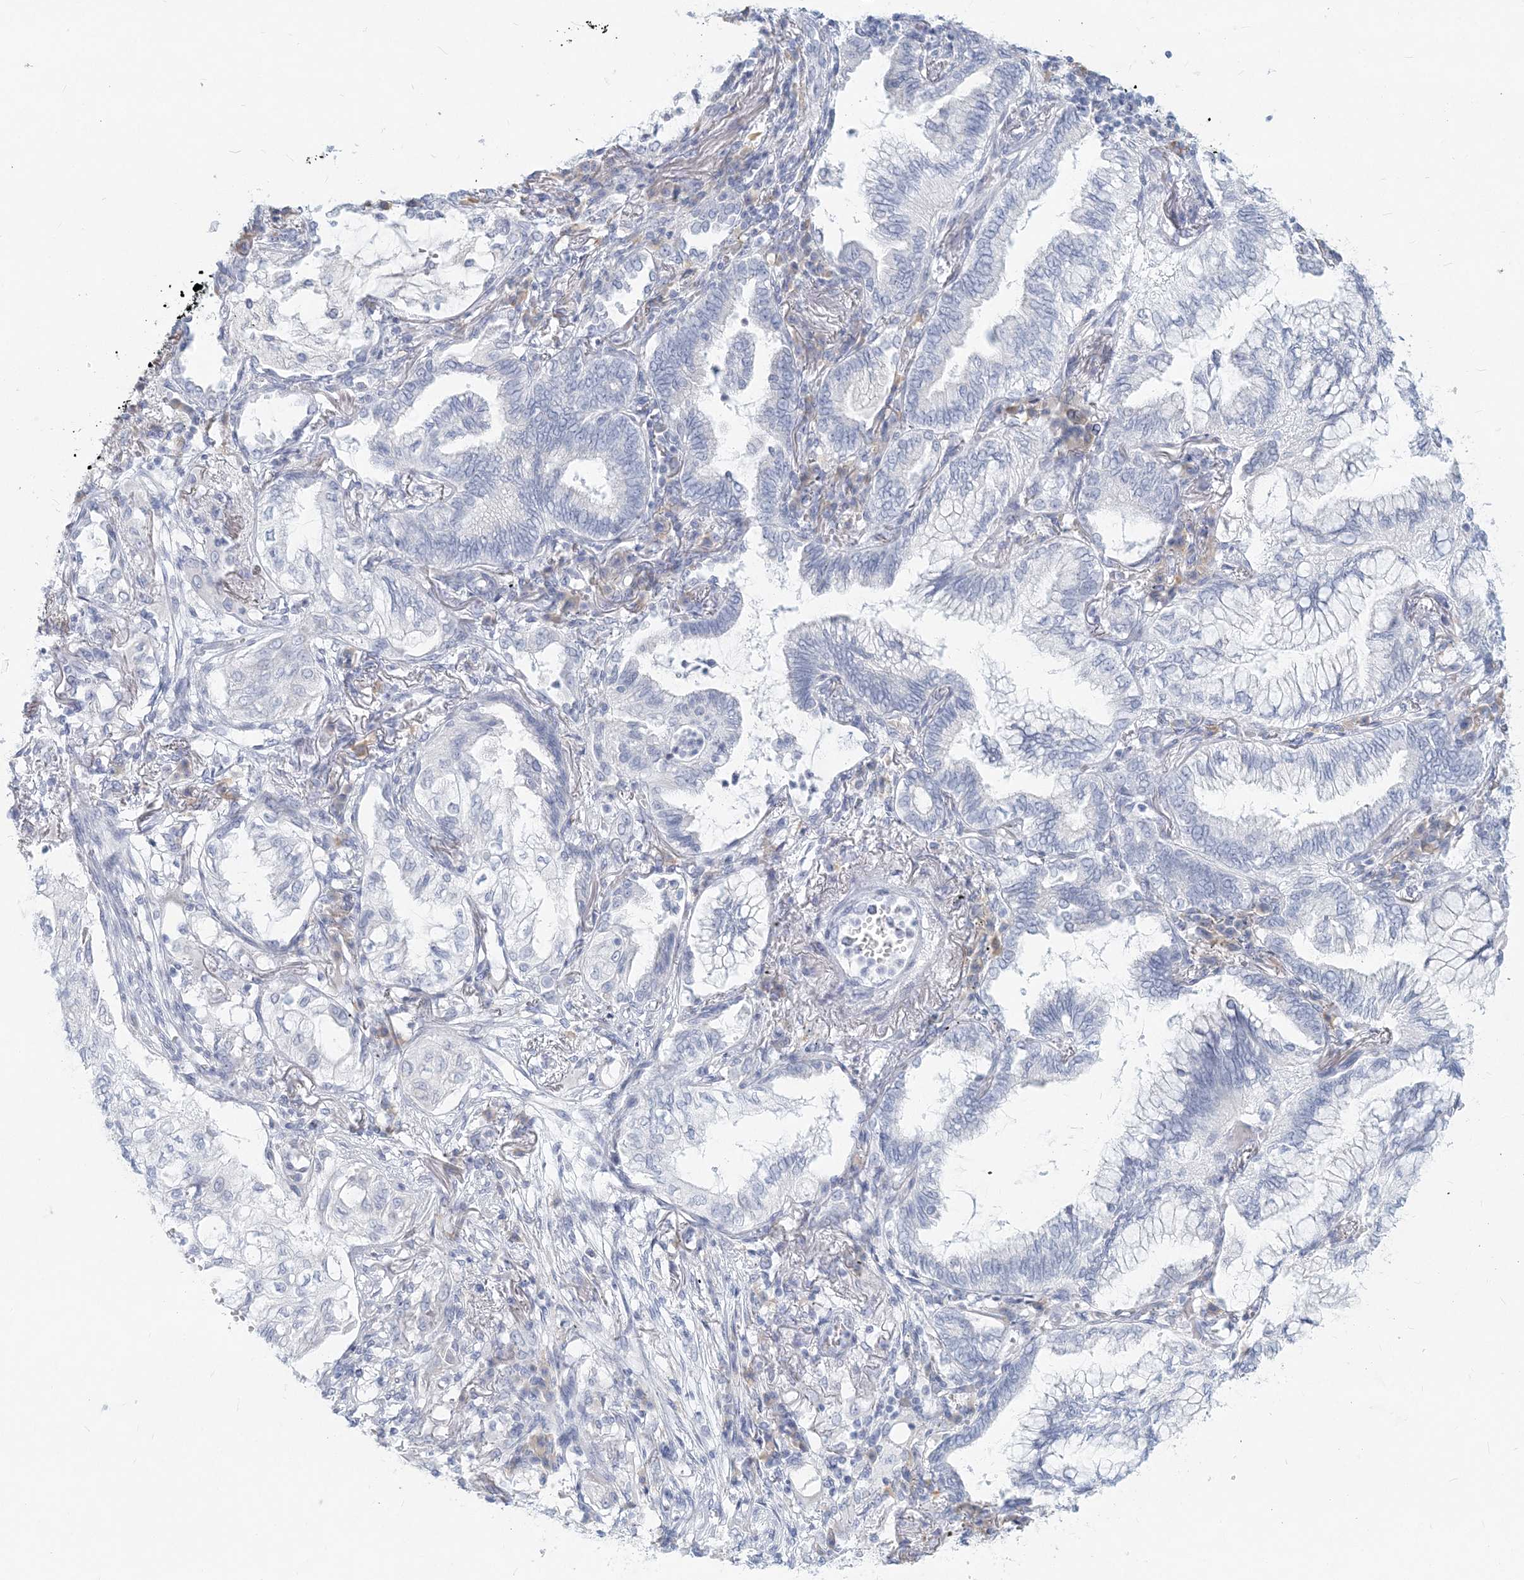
{"staining": {"intensity": "negative", "quantity": "none", "location": "none"}, "tissue": "lung cancer", "cell_type": "Tumor cells", "image_type": "cancer", "snomed": [{"axis": "morphology", "description": "Adenocarcinoma, NOS"}, {"axis": "topography", "description": "Lung"}], "caption": "Immunohistochemical staining of lung cancer (adenocarcinoma) displays no significant staining in tumor cells.", "gene": "CSN1S1", "patient": {"sex": "female", "age": 70}}